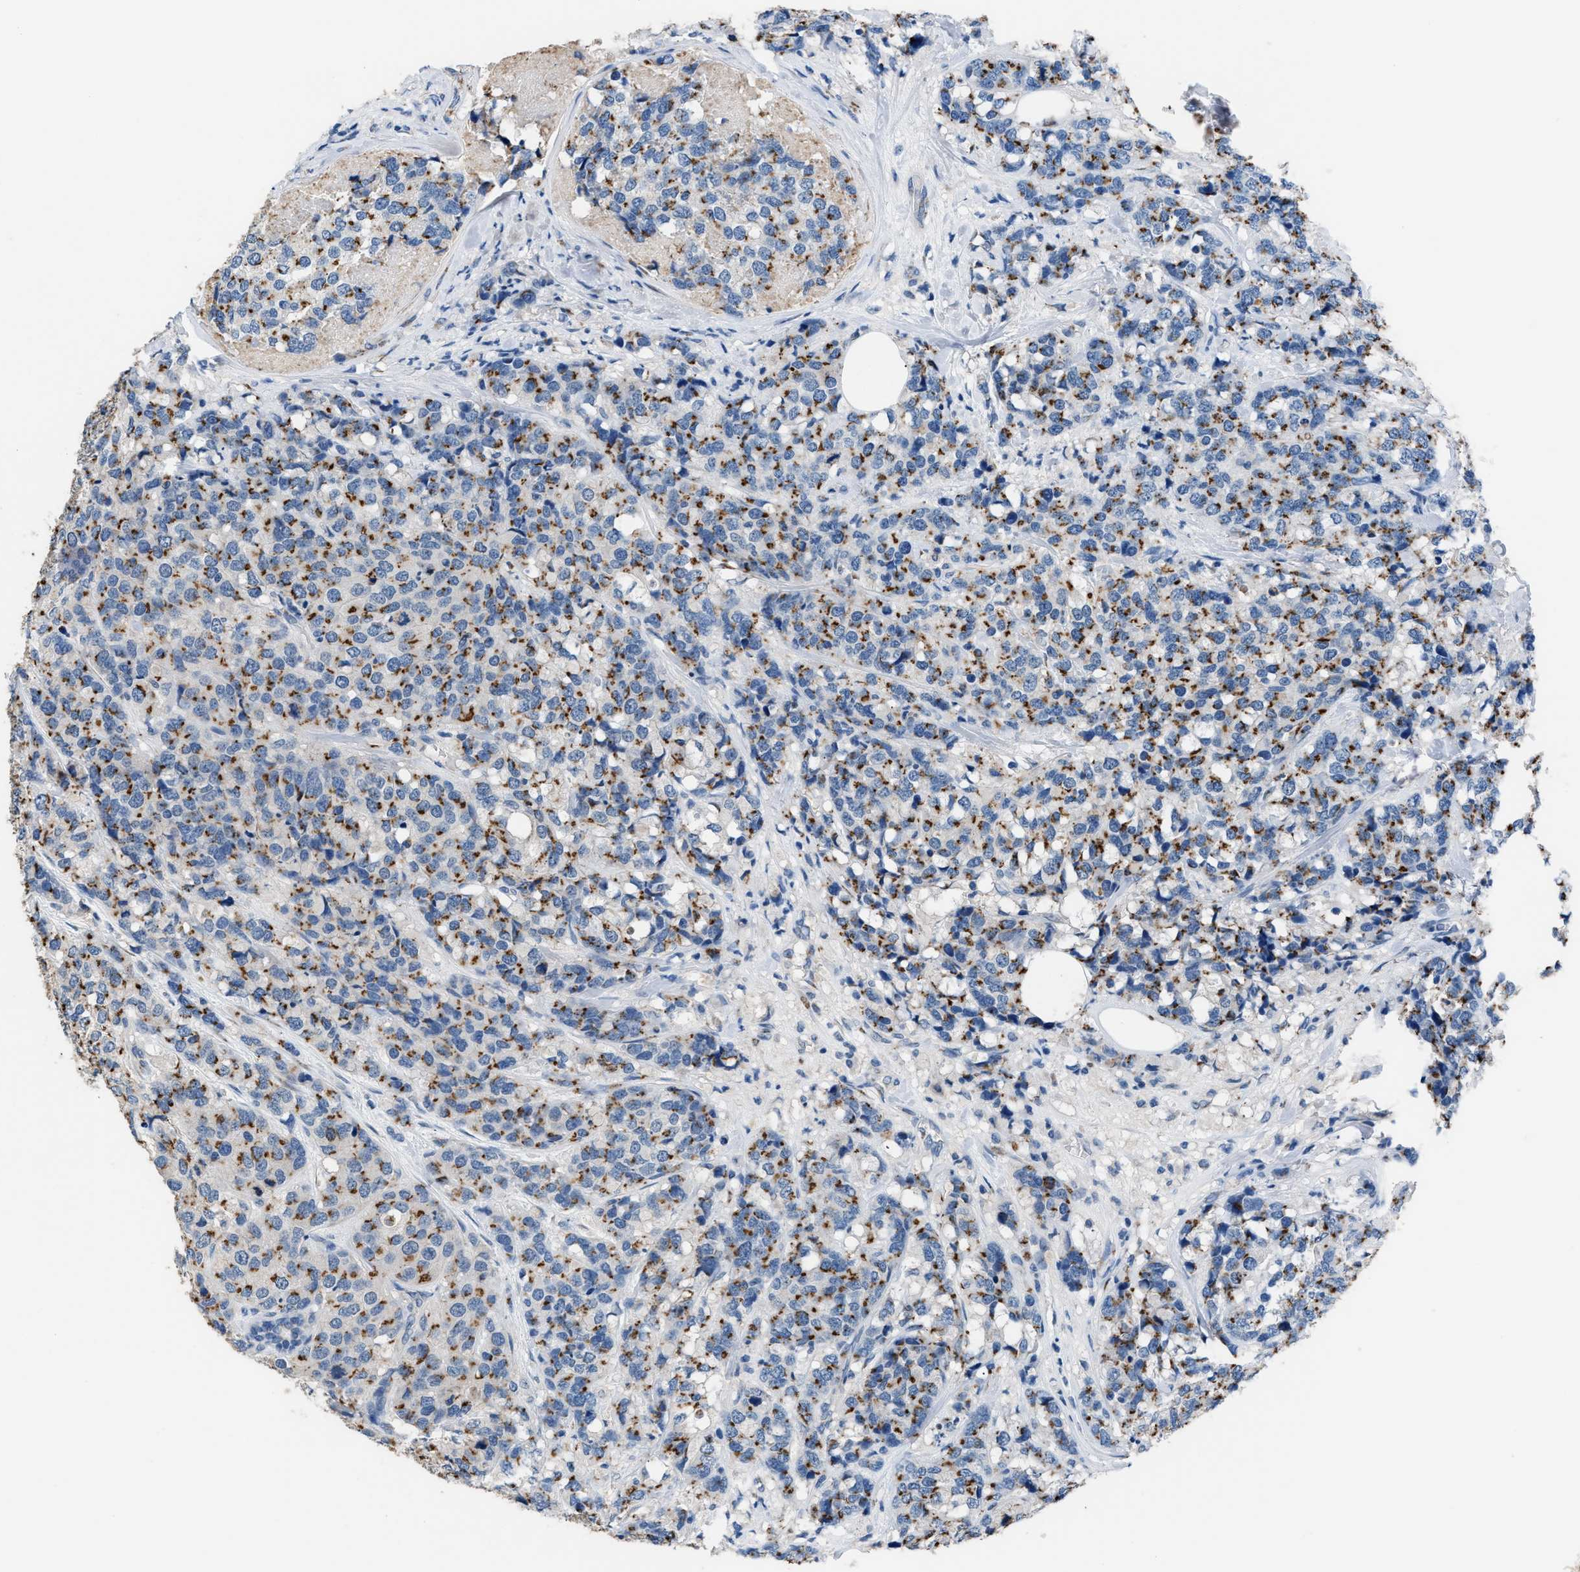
{"staining": {"intensity": "strong", "quantity": ">75%", "location": "cytoplasmic/membranous"}, "tissue": "breast cancer", "cell_type": "Tumor cells", "image_type": "cancer", "snomed": [{"axis": "morphology", "description": "Lobular carcinoma"}, {"axis": "topography", "description": "Breast"}], "caption": "Protein staining reveals strong cytoplasmic/membranous expression in approximately >75% of tumor cells in lobular carcinoma (breast).", "gene": "GOLM1", "patient": {"sex": "female", "age": 59}}